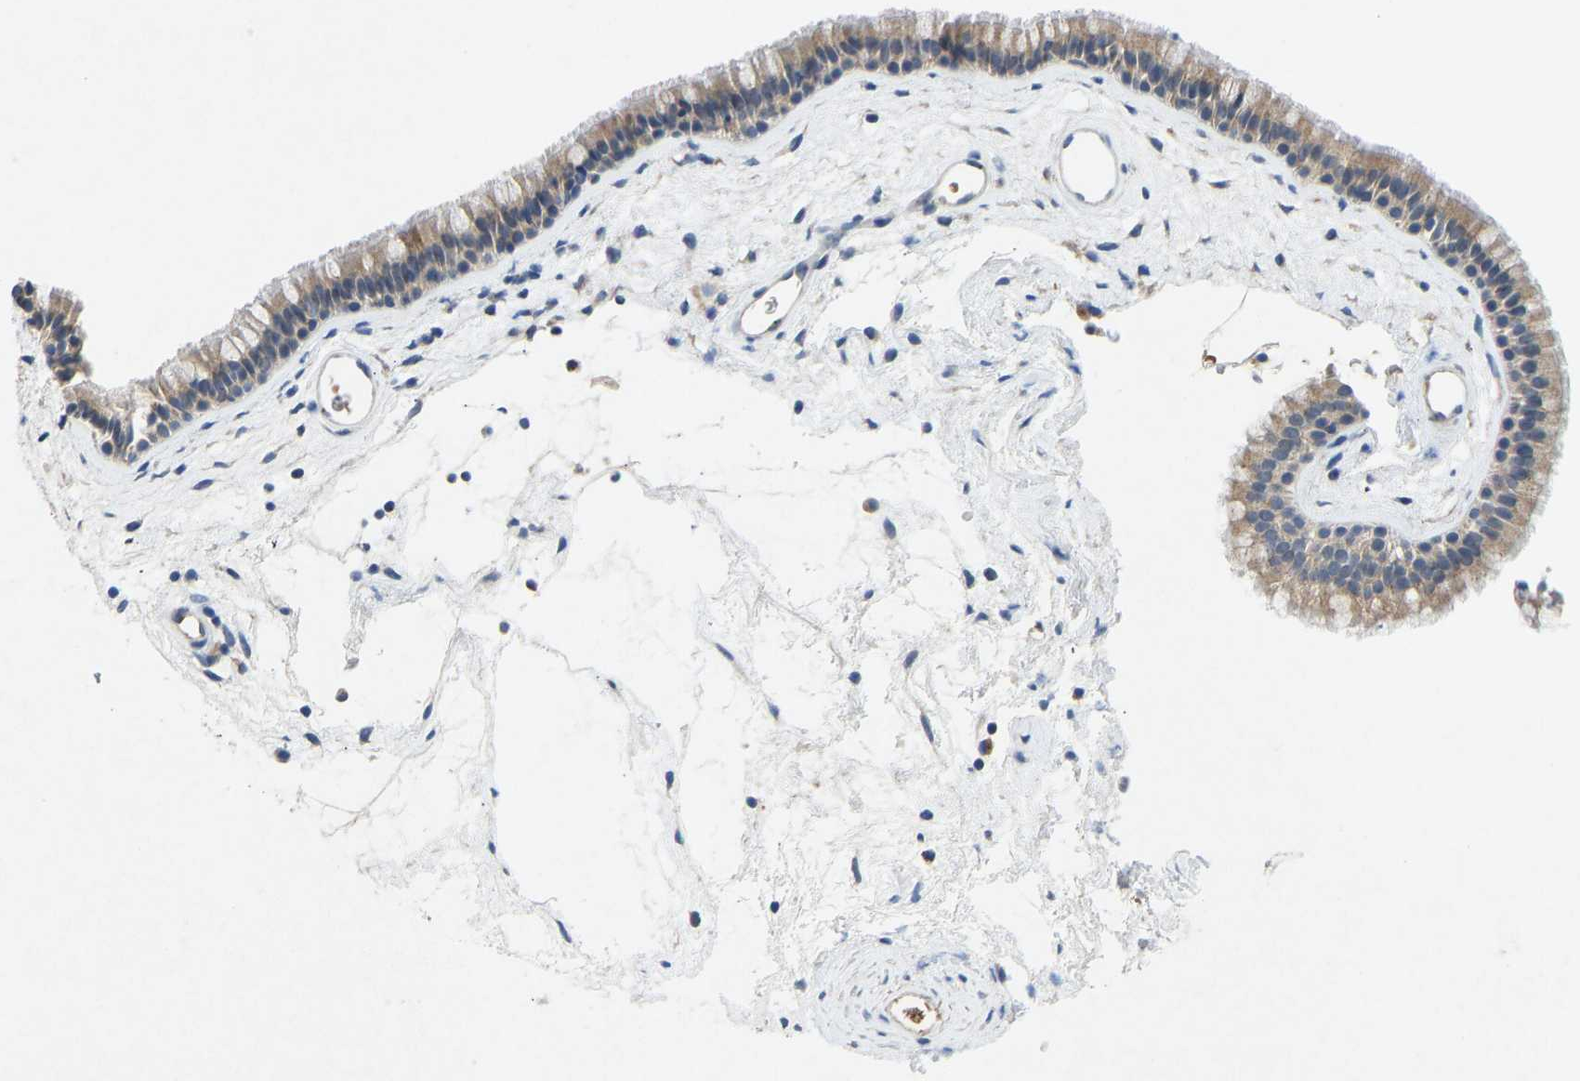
{"staining": {"intensity": "weak", "quantity": ">75%", "location": "cytoplasmic/membranous"}, "tissue": "nasopharynx", "cell_type": "Respiratory epithelial cells", "image_type": "normal", "snomed": [{"axis": "morphology", "description": "Normal tissue, NOS"}, {"axis": "morphology", "description": "Inflammation, NOS"}, {"axis": "topography", "description": "Nasopharynx"}], "caption": "This histopathology image reveals immunohistochemistry (IHC) staining of benign nasopharynx, with low weak cytoplasmic/membranous expression in about >75% of respiratory epithelial cells.", "gene": "PDE7A", "patient": {"sex": "male", "age": 48}}